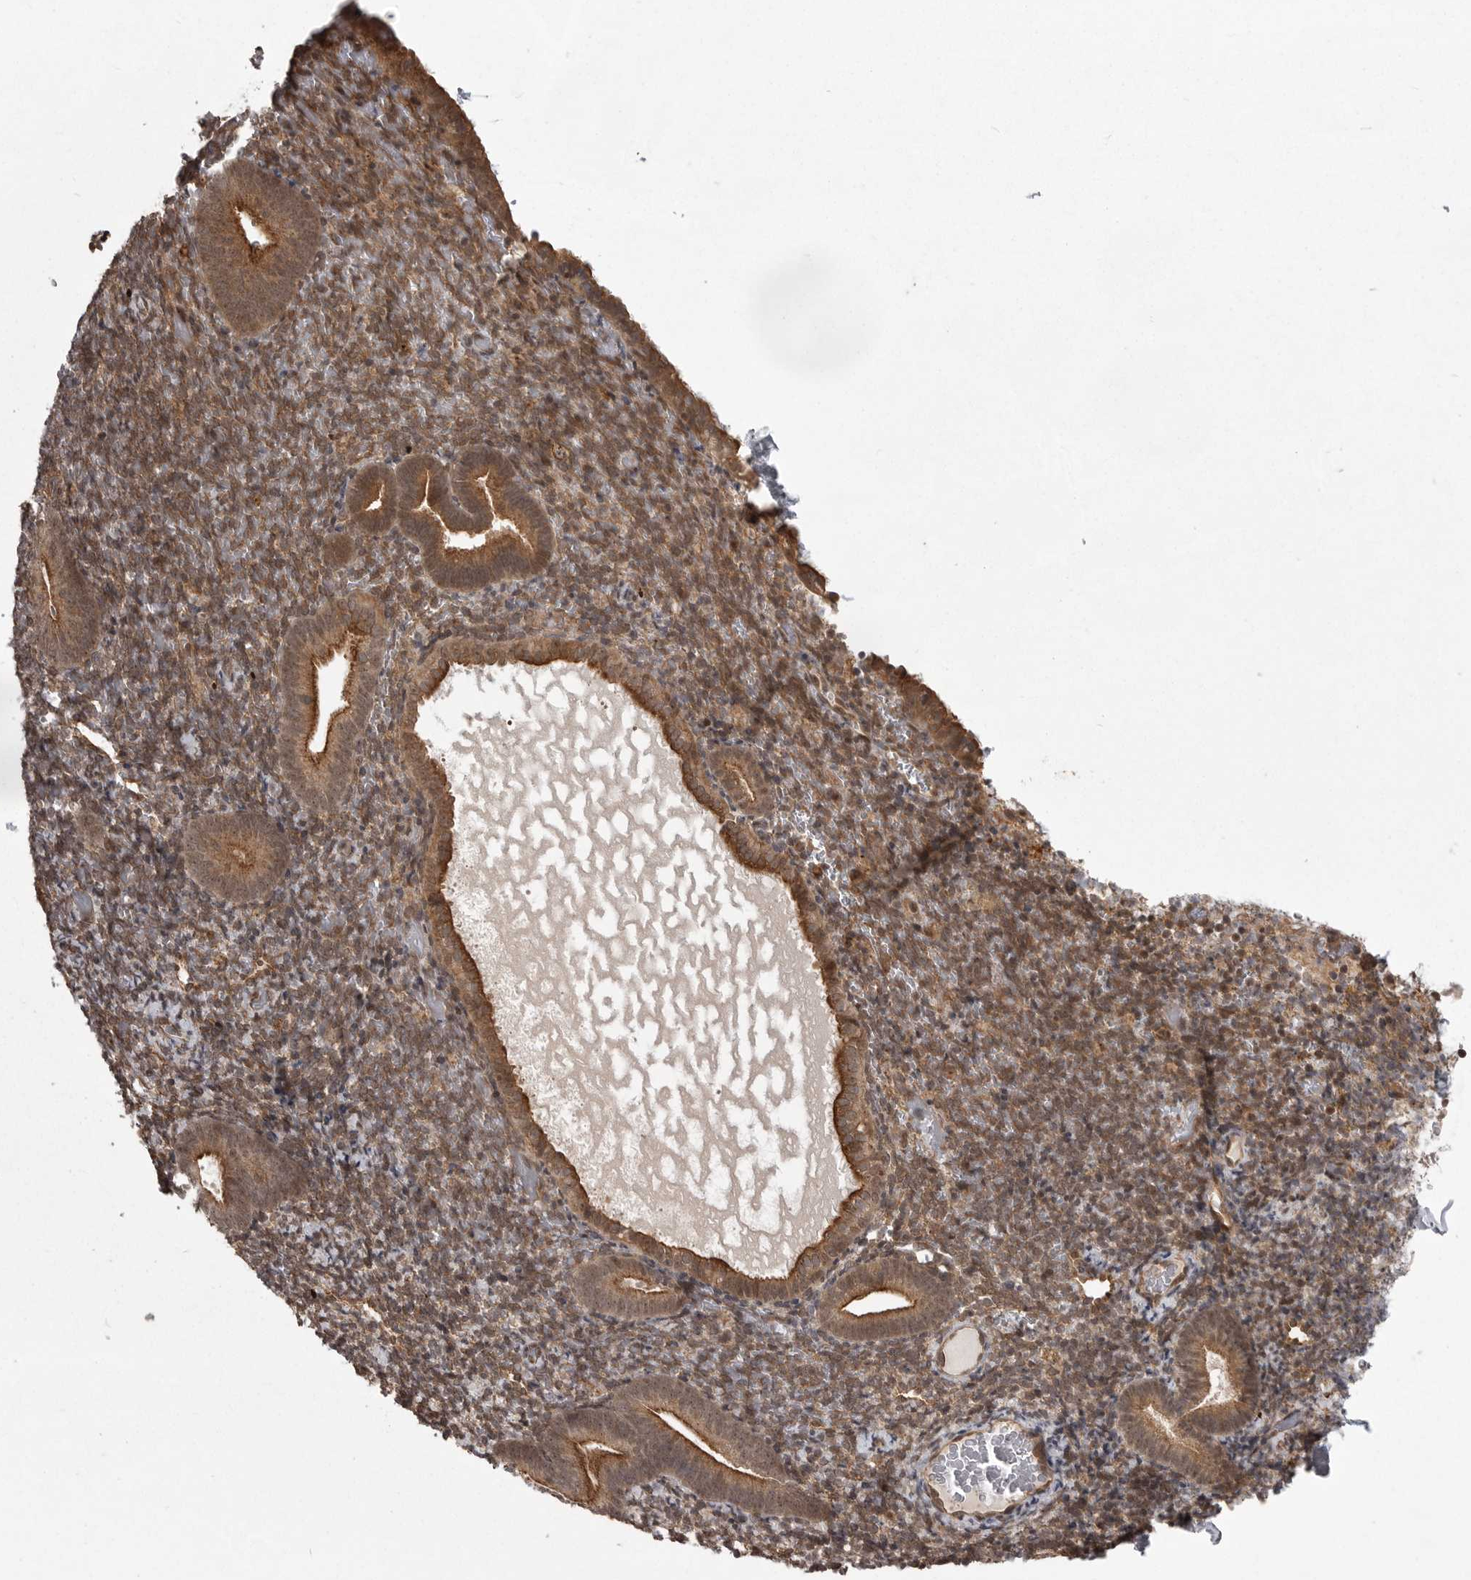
{"staining": {"intensity": "moderate", "quantity": ">75%", "location": "cytoplasmic/membranous"}, "tissue": "endometrium", "cell_type": "Cells in endometrial stroma", "image_type": "normal", "snomed": [{"axis": "morphology", "description": "Normal tissue, NOS"}, {"axis": "topography", "description": "Endometrium"}], "caption": "Immunohistochemistry image of normal endometrium: human endometrium stained using immunohistochemistry reveals medium levels of moderate protein expression localized specifically in the cytoplasmic/membranous of cells in endometrial stroma, appearing as a cytoplasmic/membranous brown color.", "gene": "DNAJC8", "patient": {"sex": "female", "age": 51}}